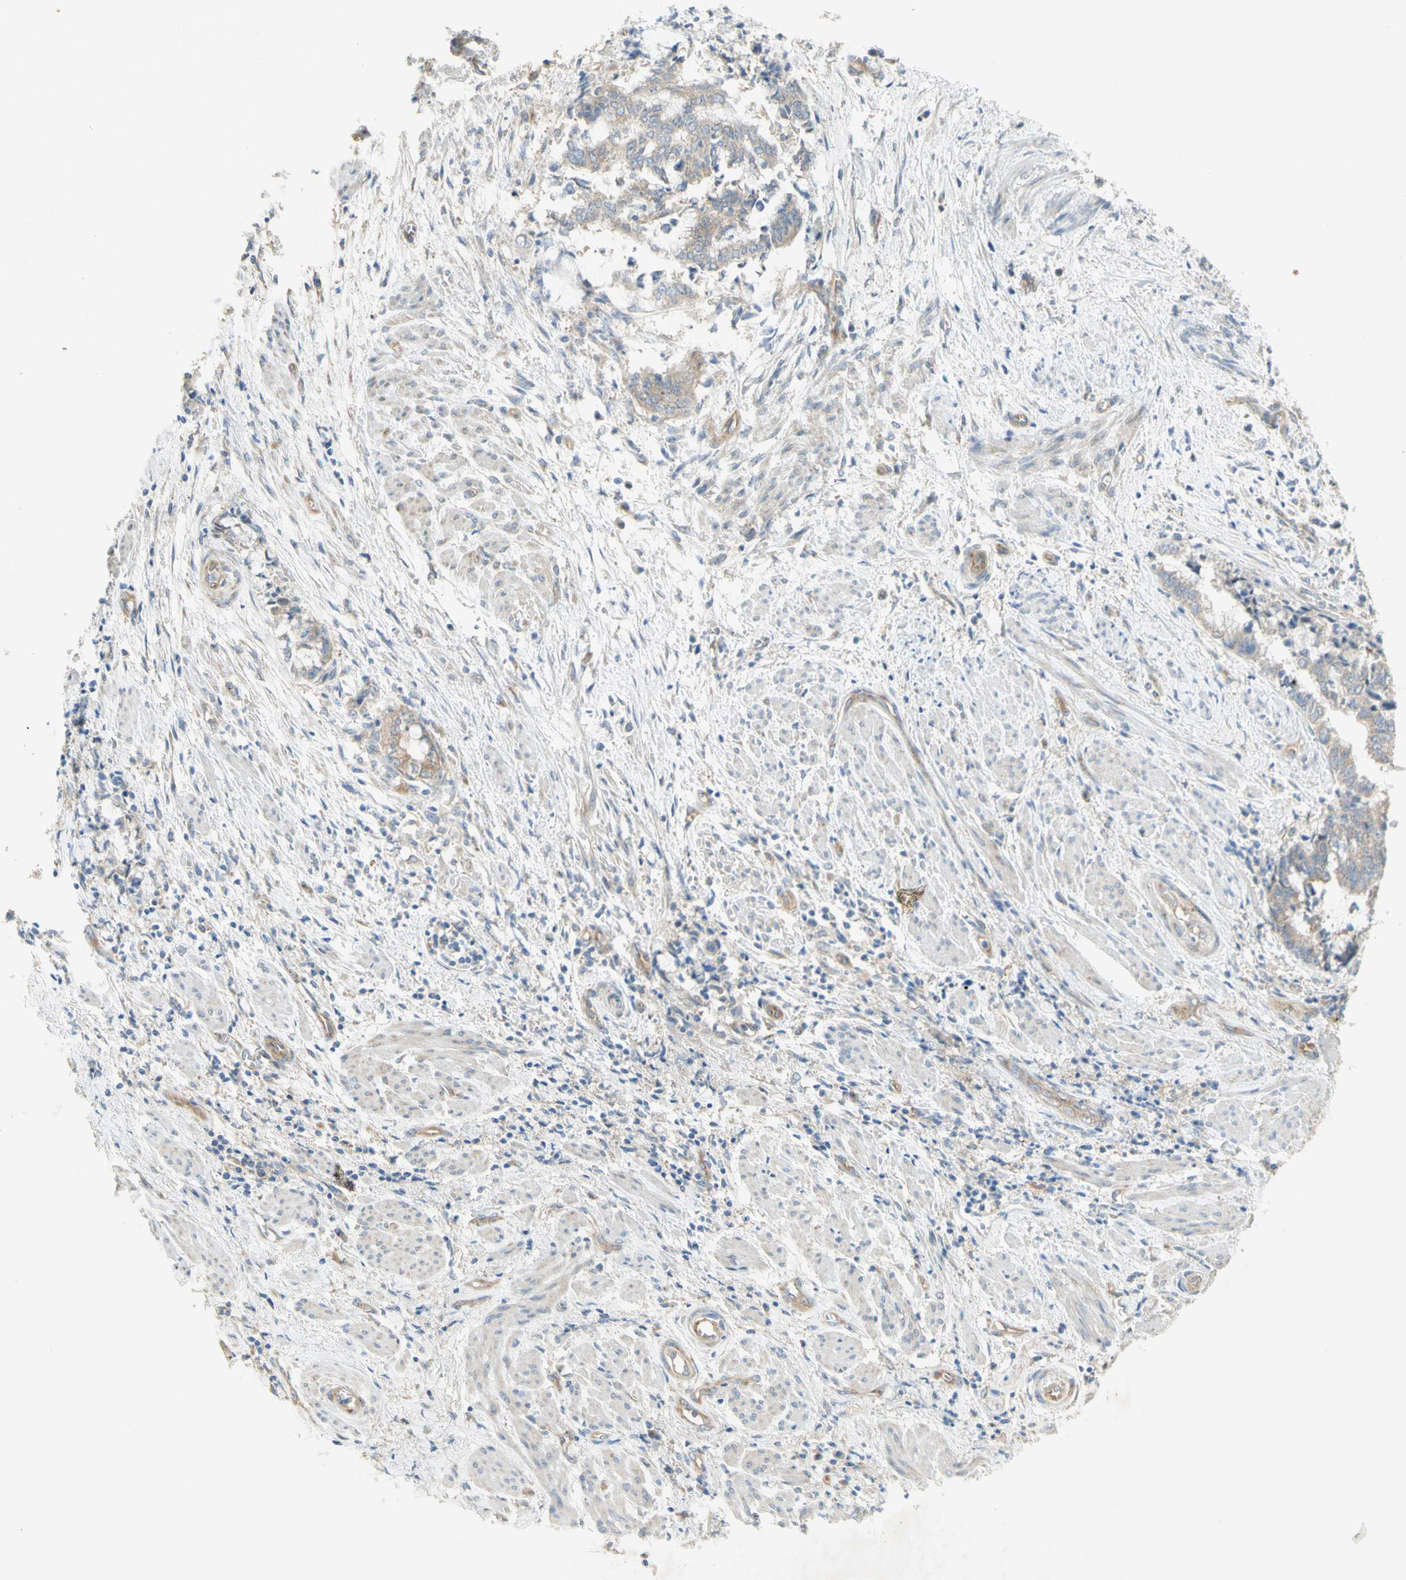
{"staining": {"intensity": "weak", "quantity": ">75%", "location": "cytoplasmic/membranous"}, "tissue": "endometrial cancer", "cell_type": "Tumor cells", "image_type": "cancer", "snomed": [{"axis": "morphology", "description": "Necrosis, NOS"}, {"axis": "morphology", "description": "Adenocarcinoma, NOS"}, {"axis": "topography", "description": "Endometrium"}], "caption": "Protein staining by IHC reveals weak cytoplasmic/membranous positivity in approximately >75% of tumor cells in endometrial cancer. (DAB IHC, brown staining for protein, blue staining for nuclei).", "gene": "DYNC1H1", "patient": {"sex": "female", "age": 79}}